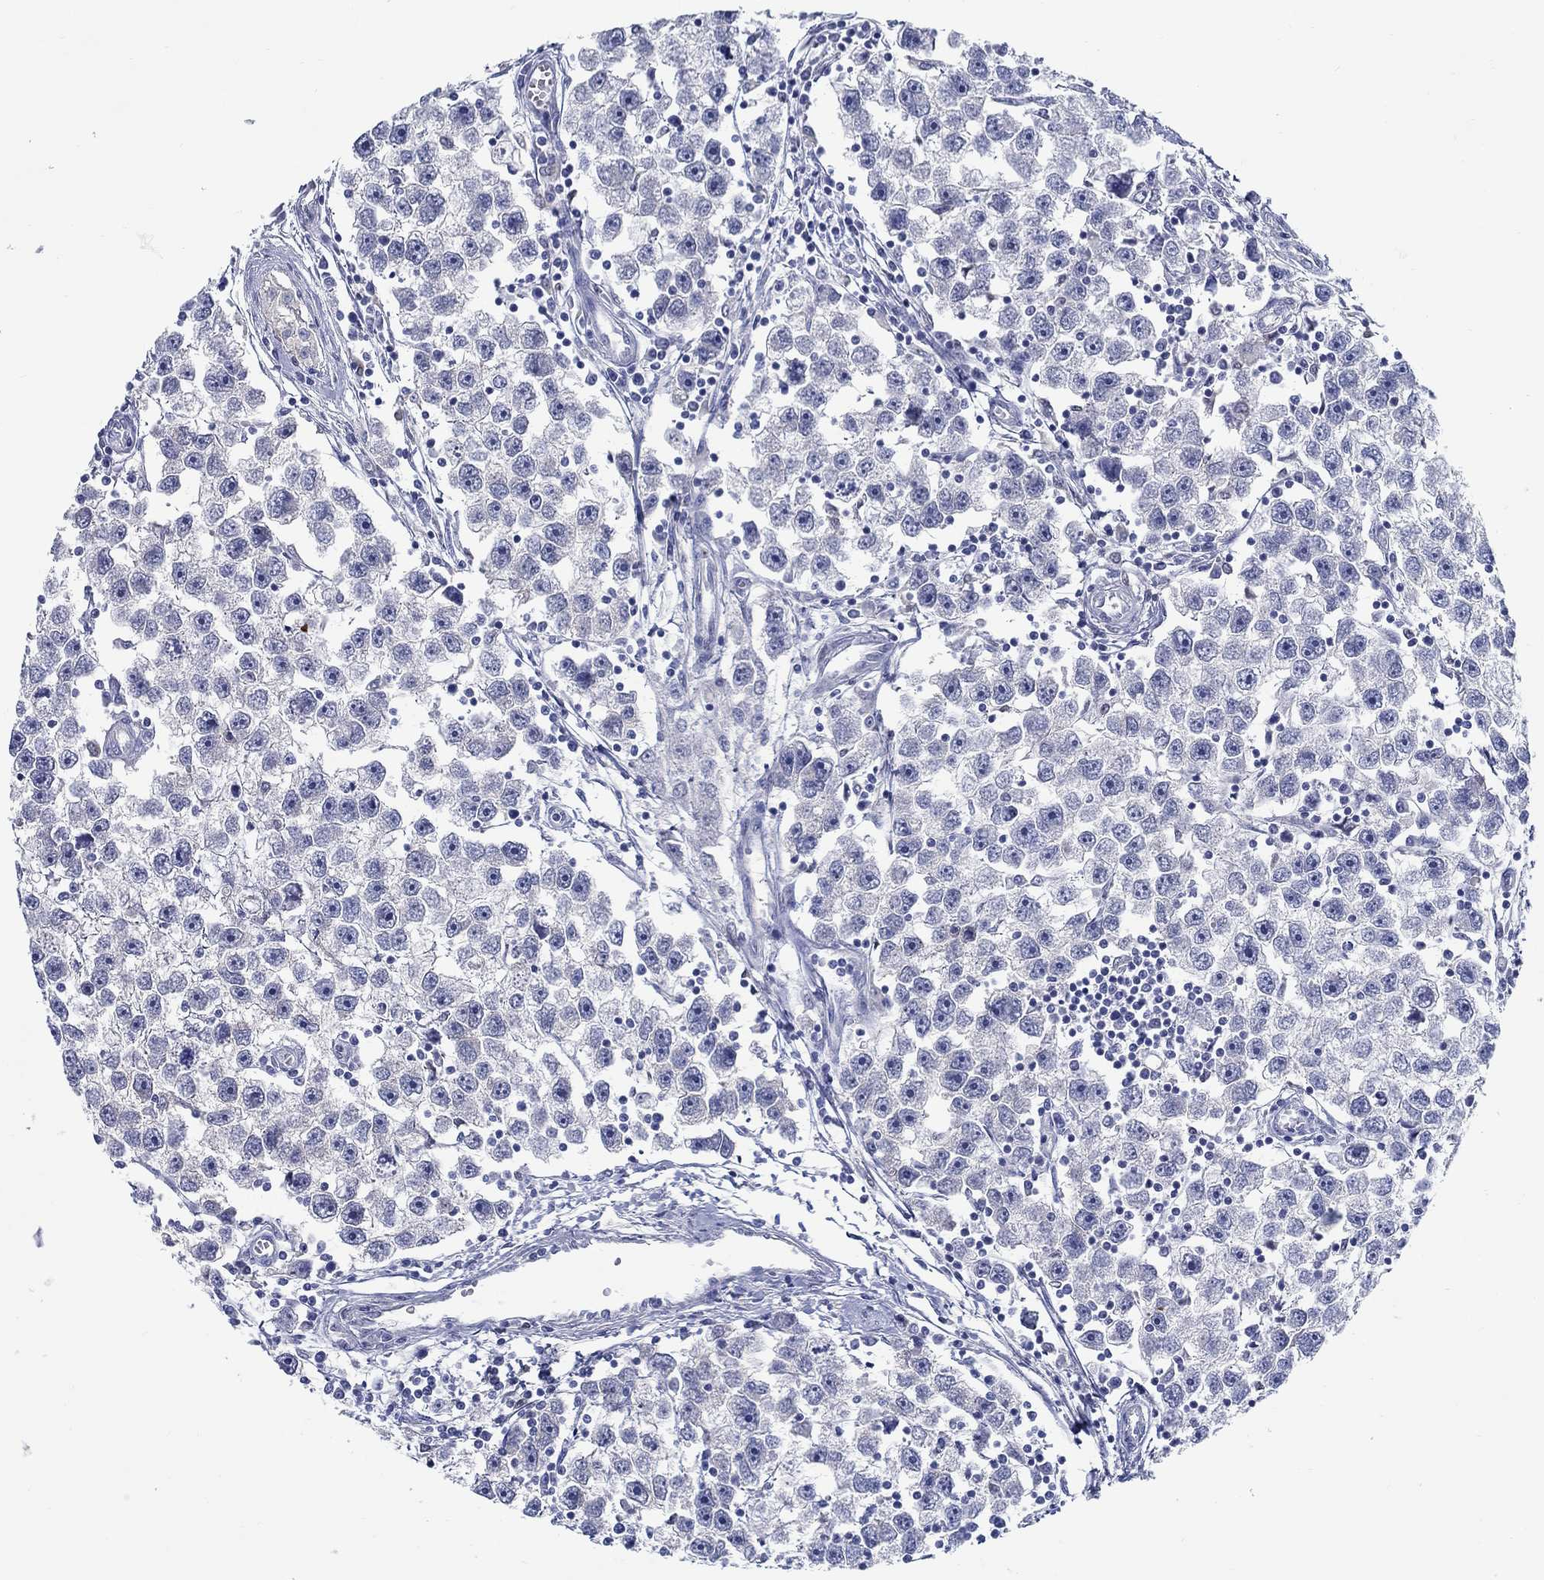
{"staining": {"intensity": "negative", "quantity": "none", "location": "none"}, "tissue": "testis cancer", "cell_type": "Tumor cells", "image_type": "cancer", "snomed": [{"axis": "morphology", "description": "Seminoma, NOS"}, {"axis": "topography", "description": "Testis"}], "caption": "An image of testis seminoma stained for a protein displays no brown staining in tumor cells.", "gene": "RAP1GAP", "patient": {"sex": "male", "age": 30}}